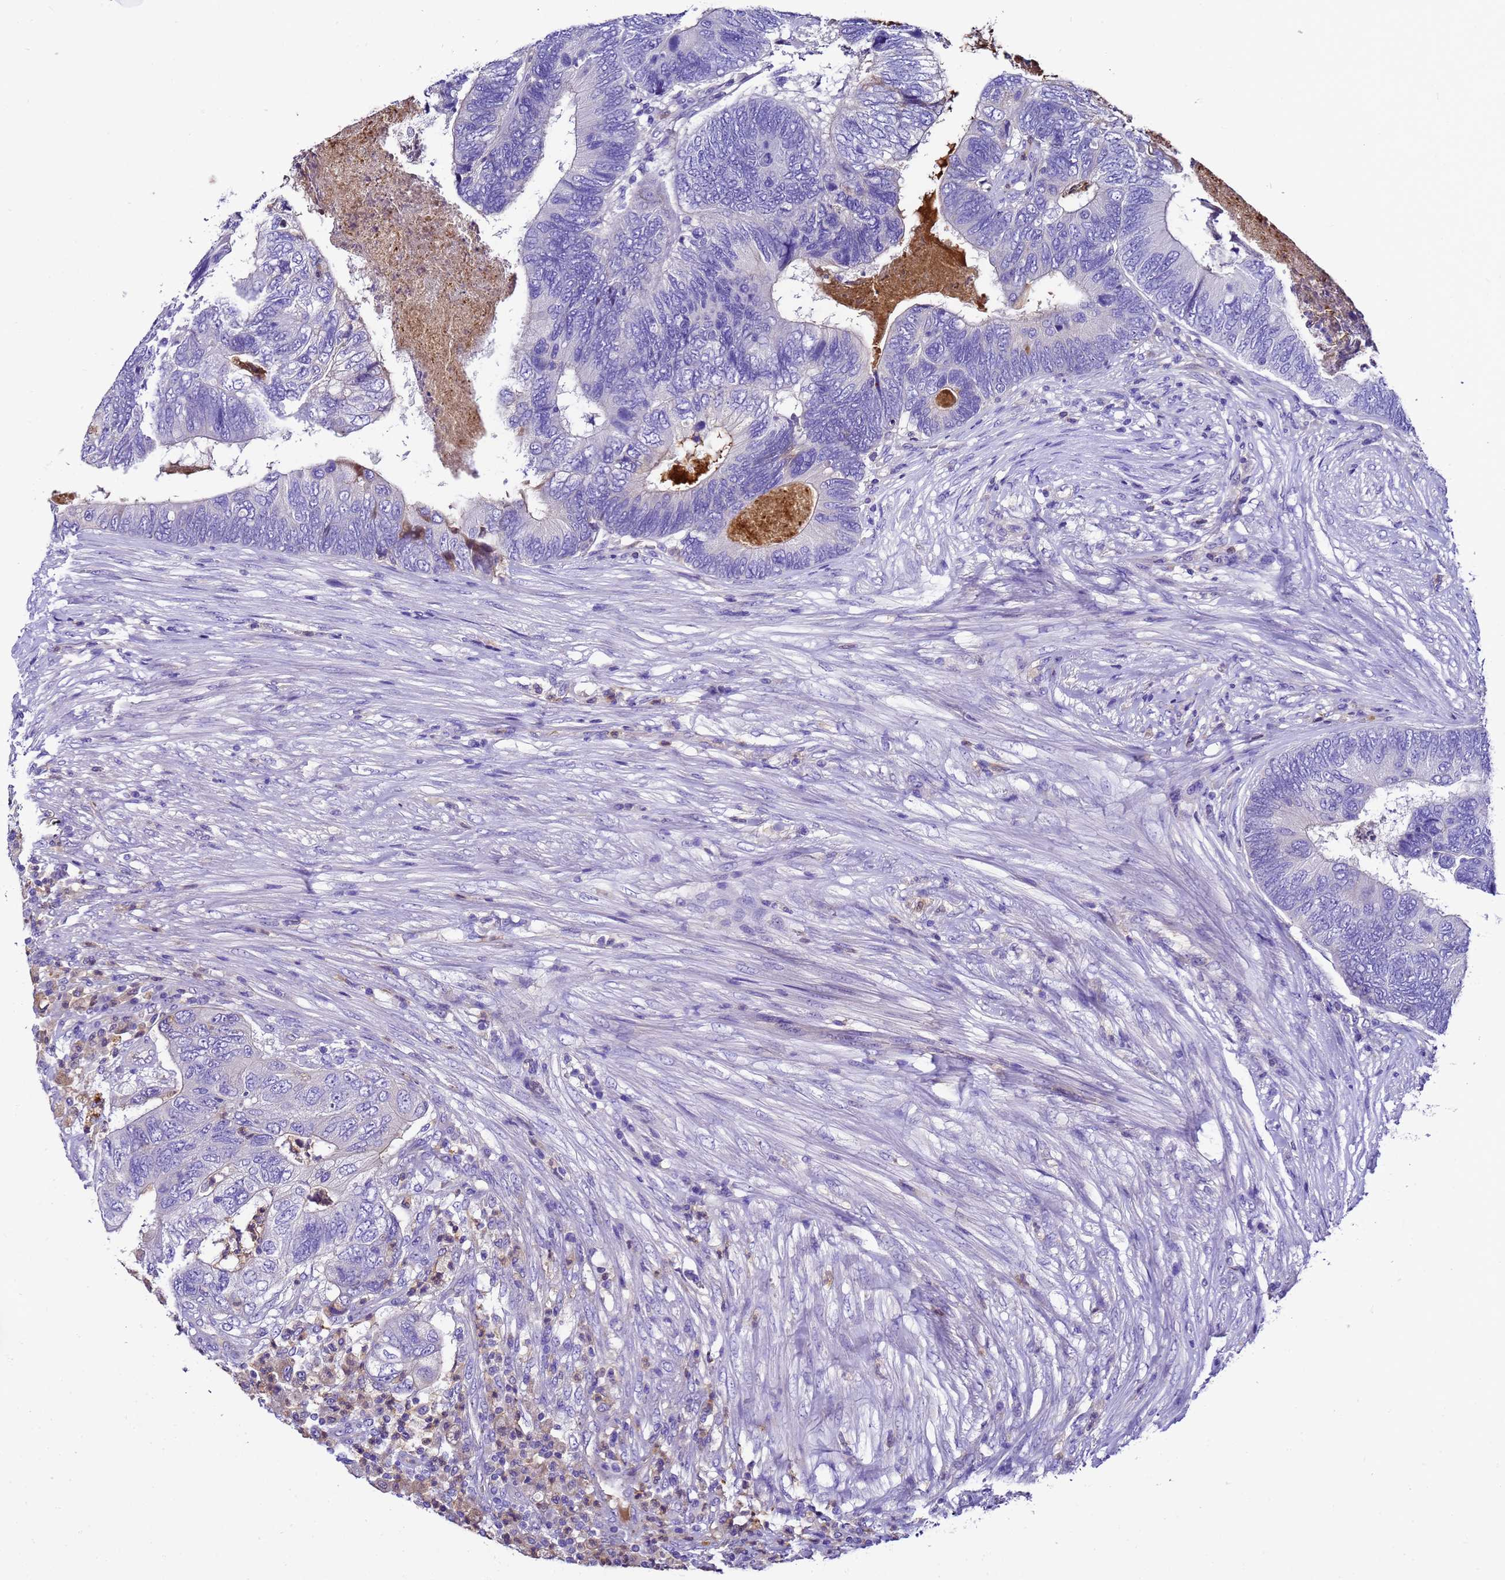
{"staining": {"intensity": "negative", "quantity": "none", "location": "none"}, "tissue": "colorectal cancer", "cell_type": "Tumor cells", "image_type": "cancer", "snomed": [{"axis": "morphology", "description": "Adenocarcinoma, NOS"}, {"axis": "topography", "description": "Colon"}], "caption": "A high-resolution micrograph shows IHC staining of colorectal adenocarcinoma, which displays no significant expression in tumor cells.", "gene": "UGT2A1", "patient": {"sex": "female", "age": 67}}